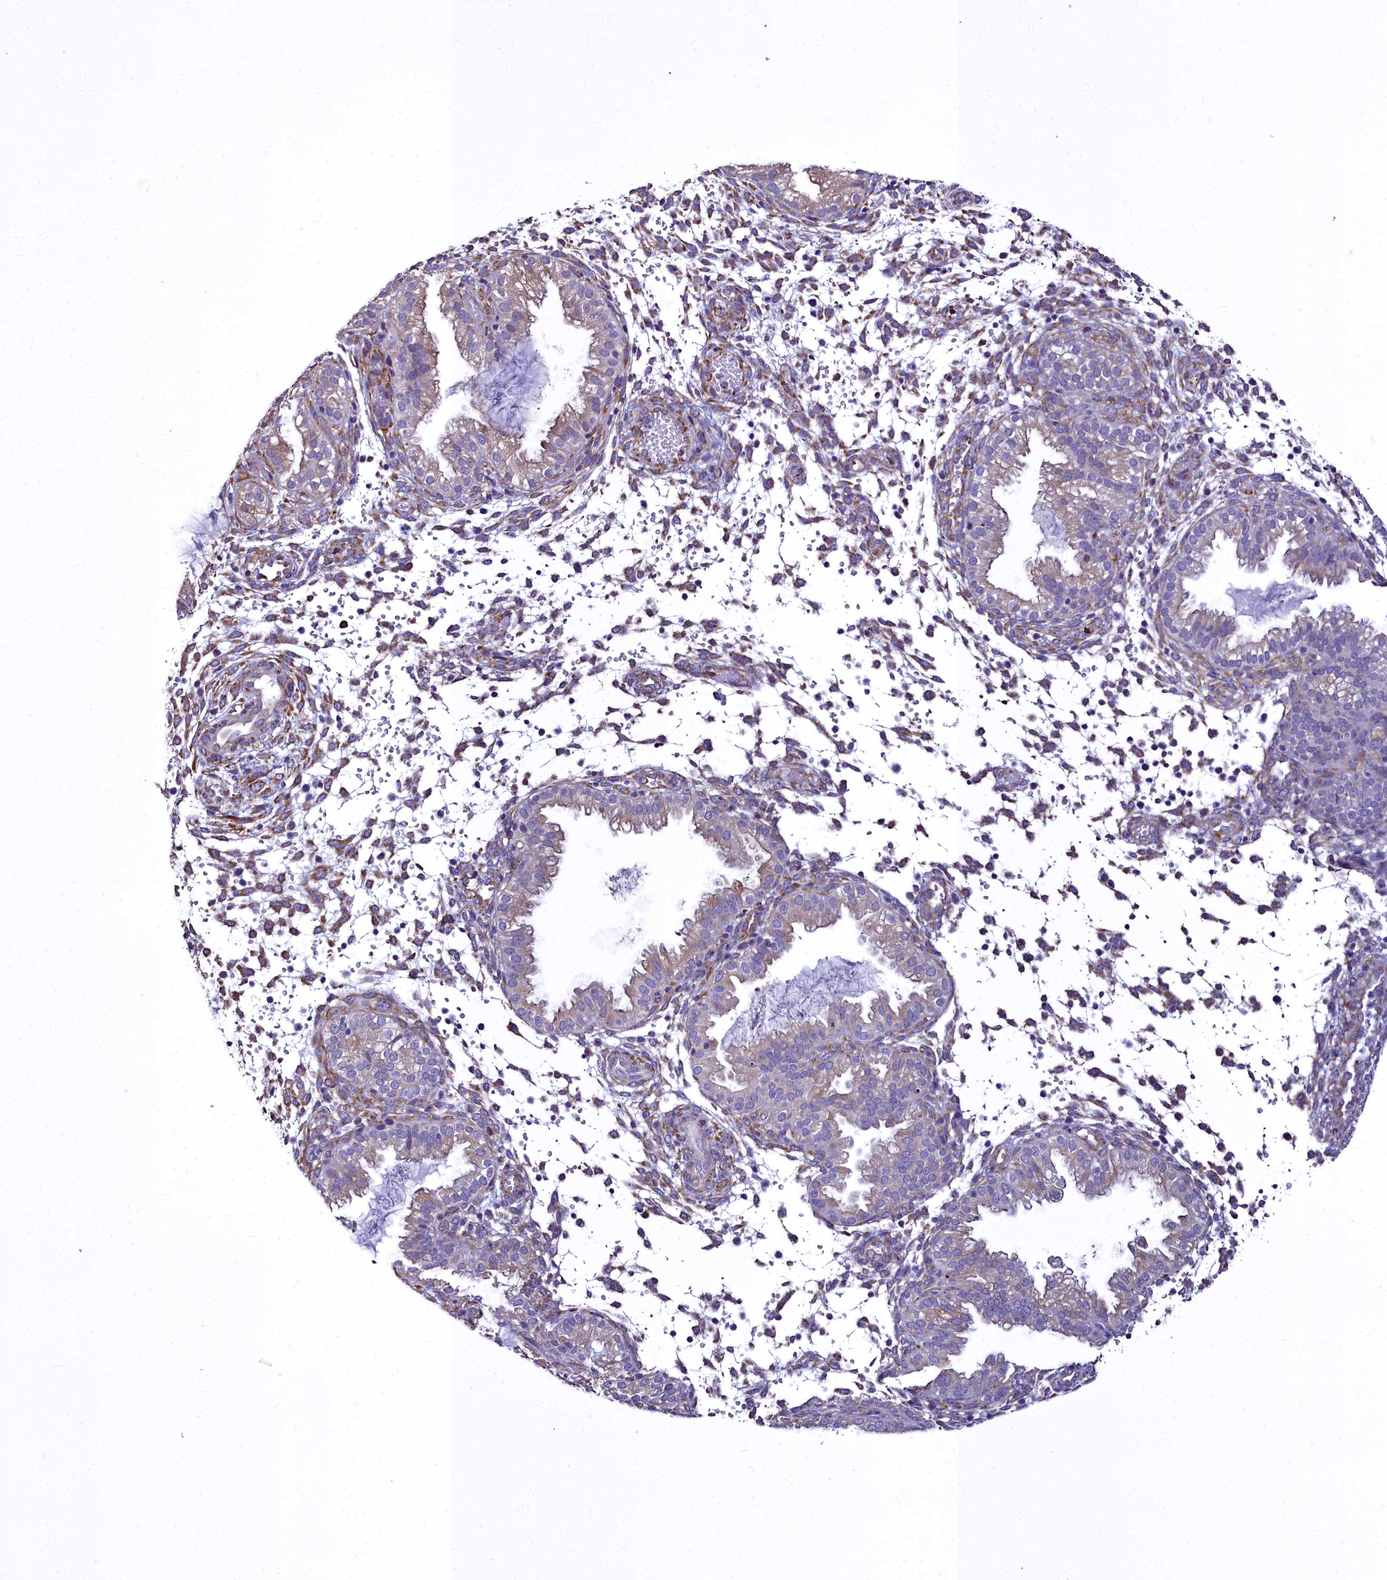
{"staining": {"intensity": "moderate", "quantity": "25%-75%", "location": "cytoplasmic/membranous"}, "tissue": "endometrium", "cell_type": "Cells in endometrial stroma", "image_type": "normal", "snomed": [{"axis": "morphology", "description": "Normal tissue, NOS"}, {"axis": "topography", "description": "Endometrium"}], "caption": "The micrograph reveals immunohistochemical staining of benign endometrium. There is moderate cytoplasmic/membranous positivity is present in approximately 25%-75% of cells in endometrial stroma.", "gene": "TXNDC5", "patient": {"sex": "female", "age": 33}}